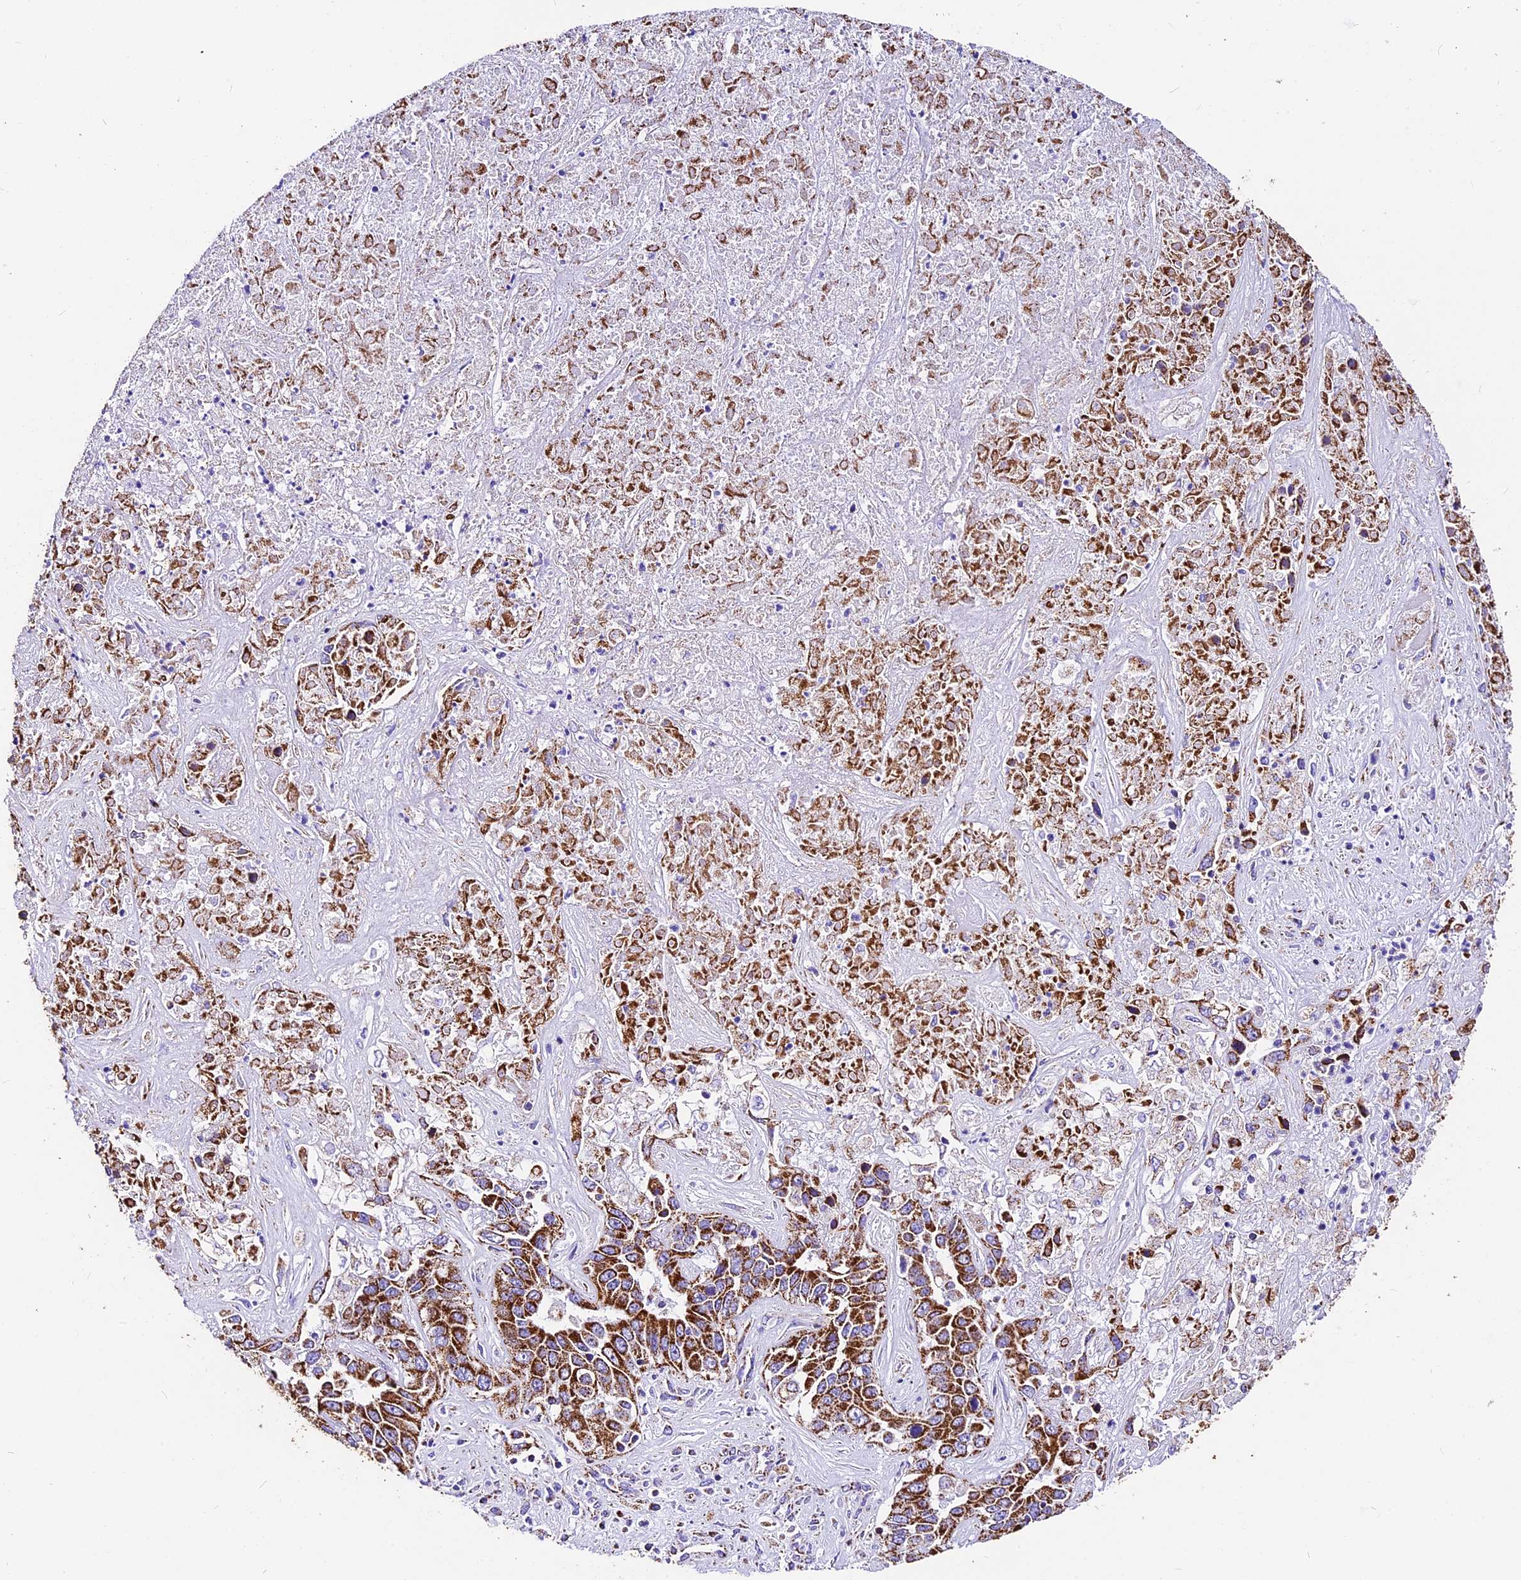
{"staining": {"intensity": "strong", "quantity": ">75%", "location": "cytoplasmic/membranous"}, "tissue": "liver cancer", "cell_type": "Tumor cells", "image_type": "cancer", "snomed": [{"axis": "morphology", "description": "Cholangiocarcinoma"}, {"axis": "topography", "description": "Liver"}], "caption": "Protein expression analysis of liver cancer (cholangiocarcinoma) shows strong cytoplasmic/membranous positivity in about >75% of tumor cells.", "gene": "DCAF5", "patient": {"sex": "female", "age": 52}}